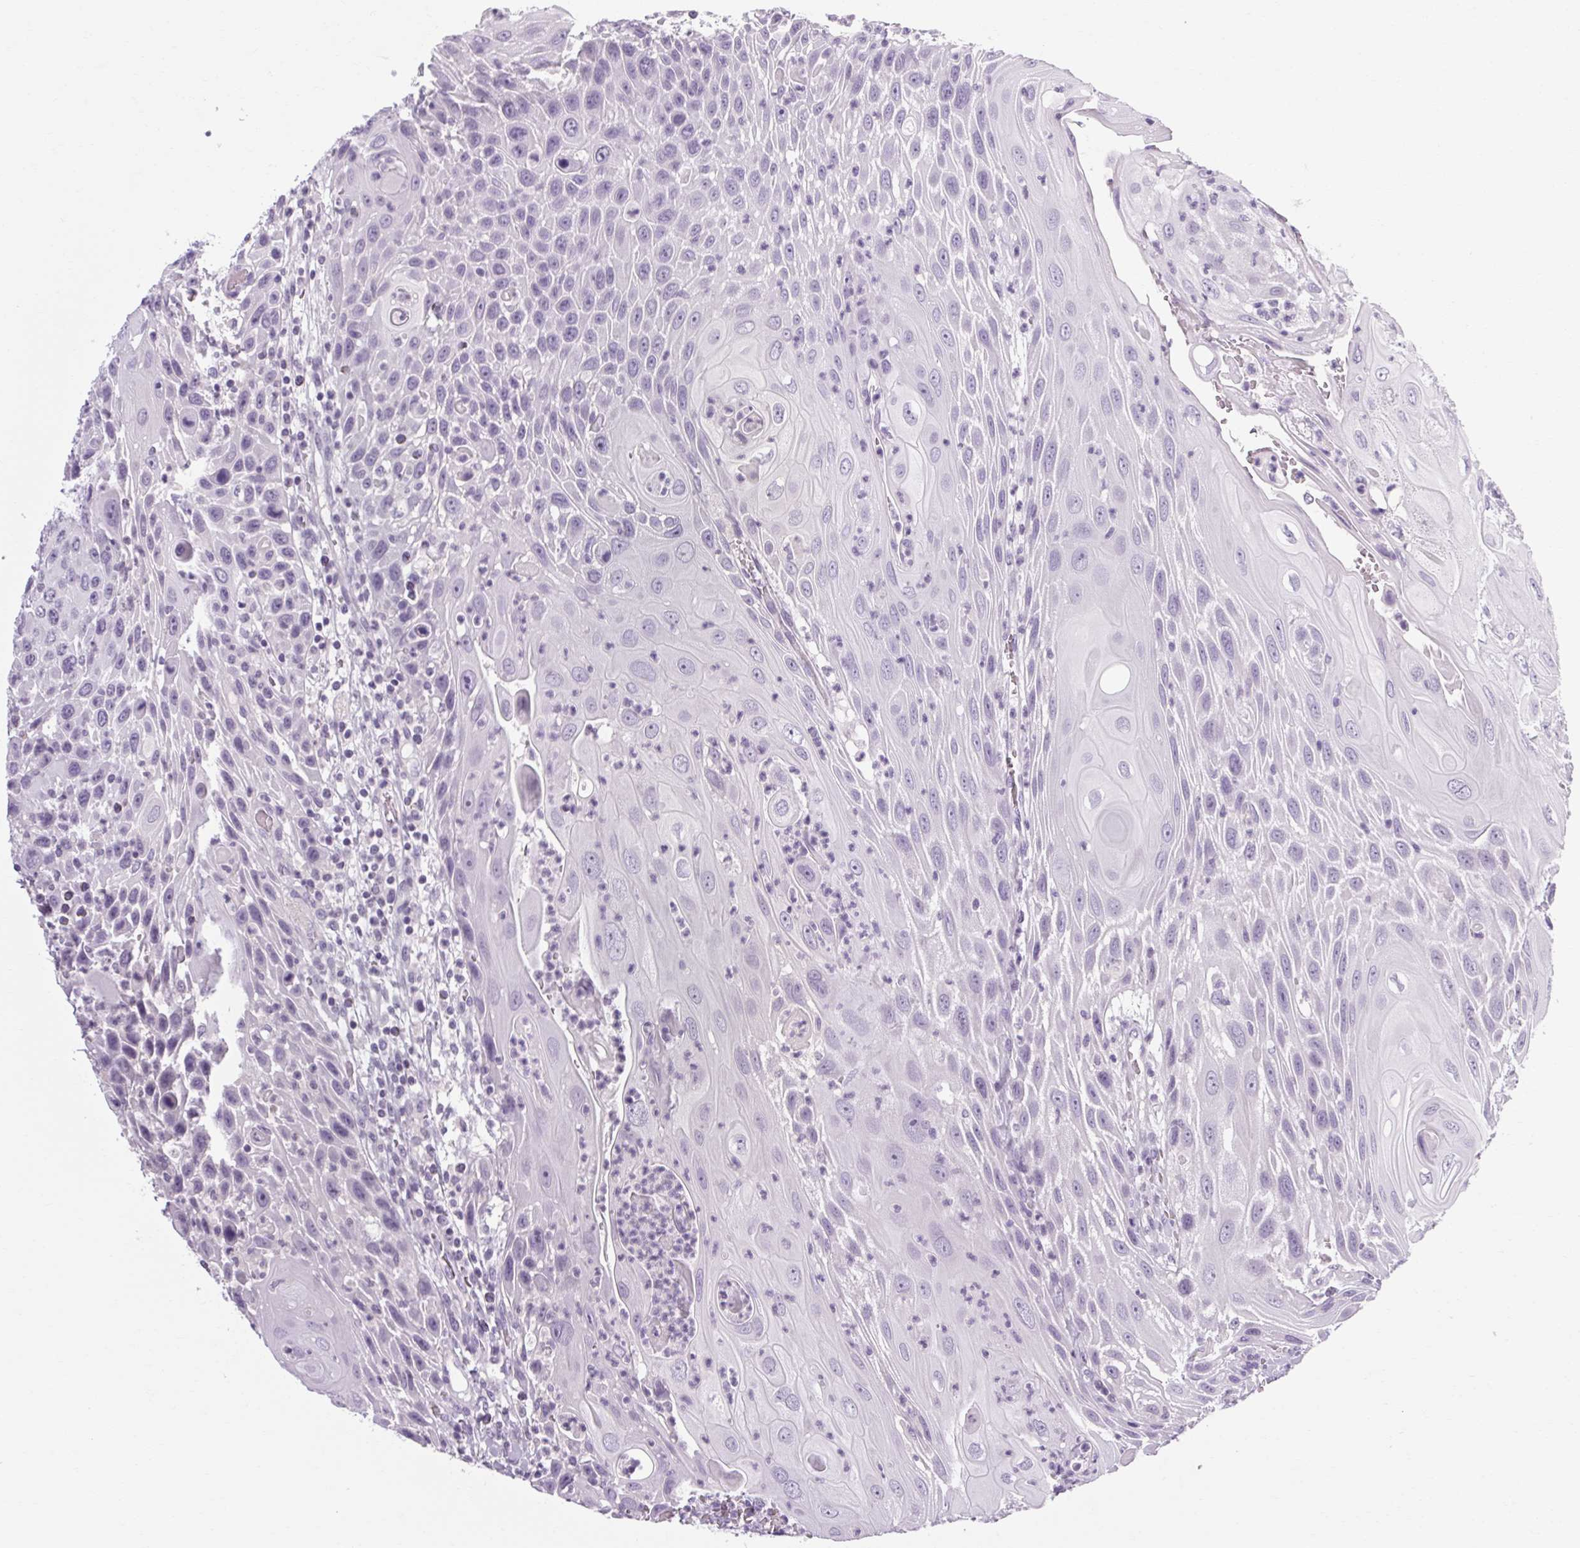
{"staining": {"intensity": "negative", "quantity": "none", "location": "none"}, "tissue": "head and neck cancer", "cell_type": "Tumor cells", "image_type": "cancer", "snomed": [{"axis": "morphology", "description": "Squamous cell carcinoma, NOS"}, {"axis": "topography", "description": "Head-Neck"}], "caption": "The histopathology image displays no staining of tumor cells in head and neck cancer (squamous cell carcinoma). (DAB IHC visualized using brightfield microscopy, high magnification).", "gene": "POMC", "patient": {"sex": "male", "age": 69}}